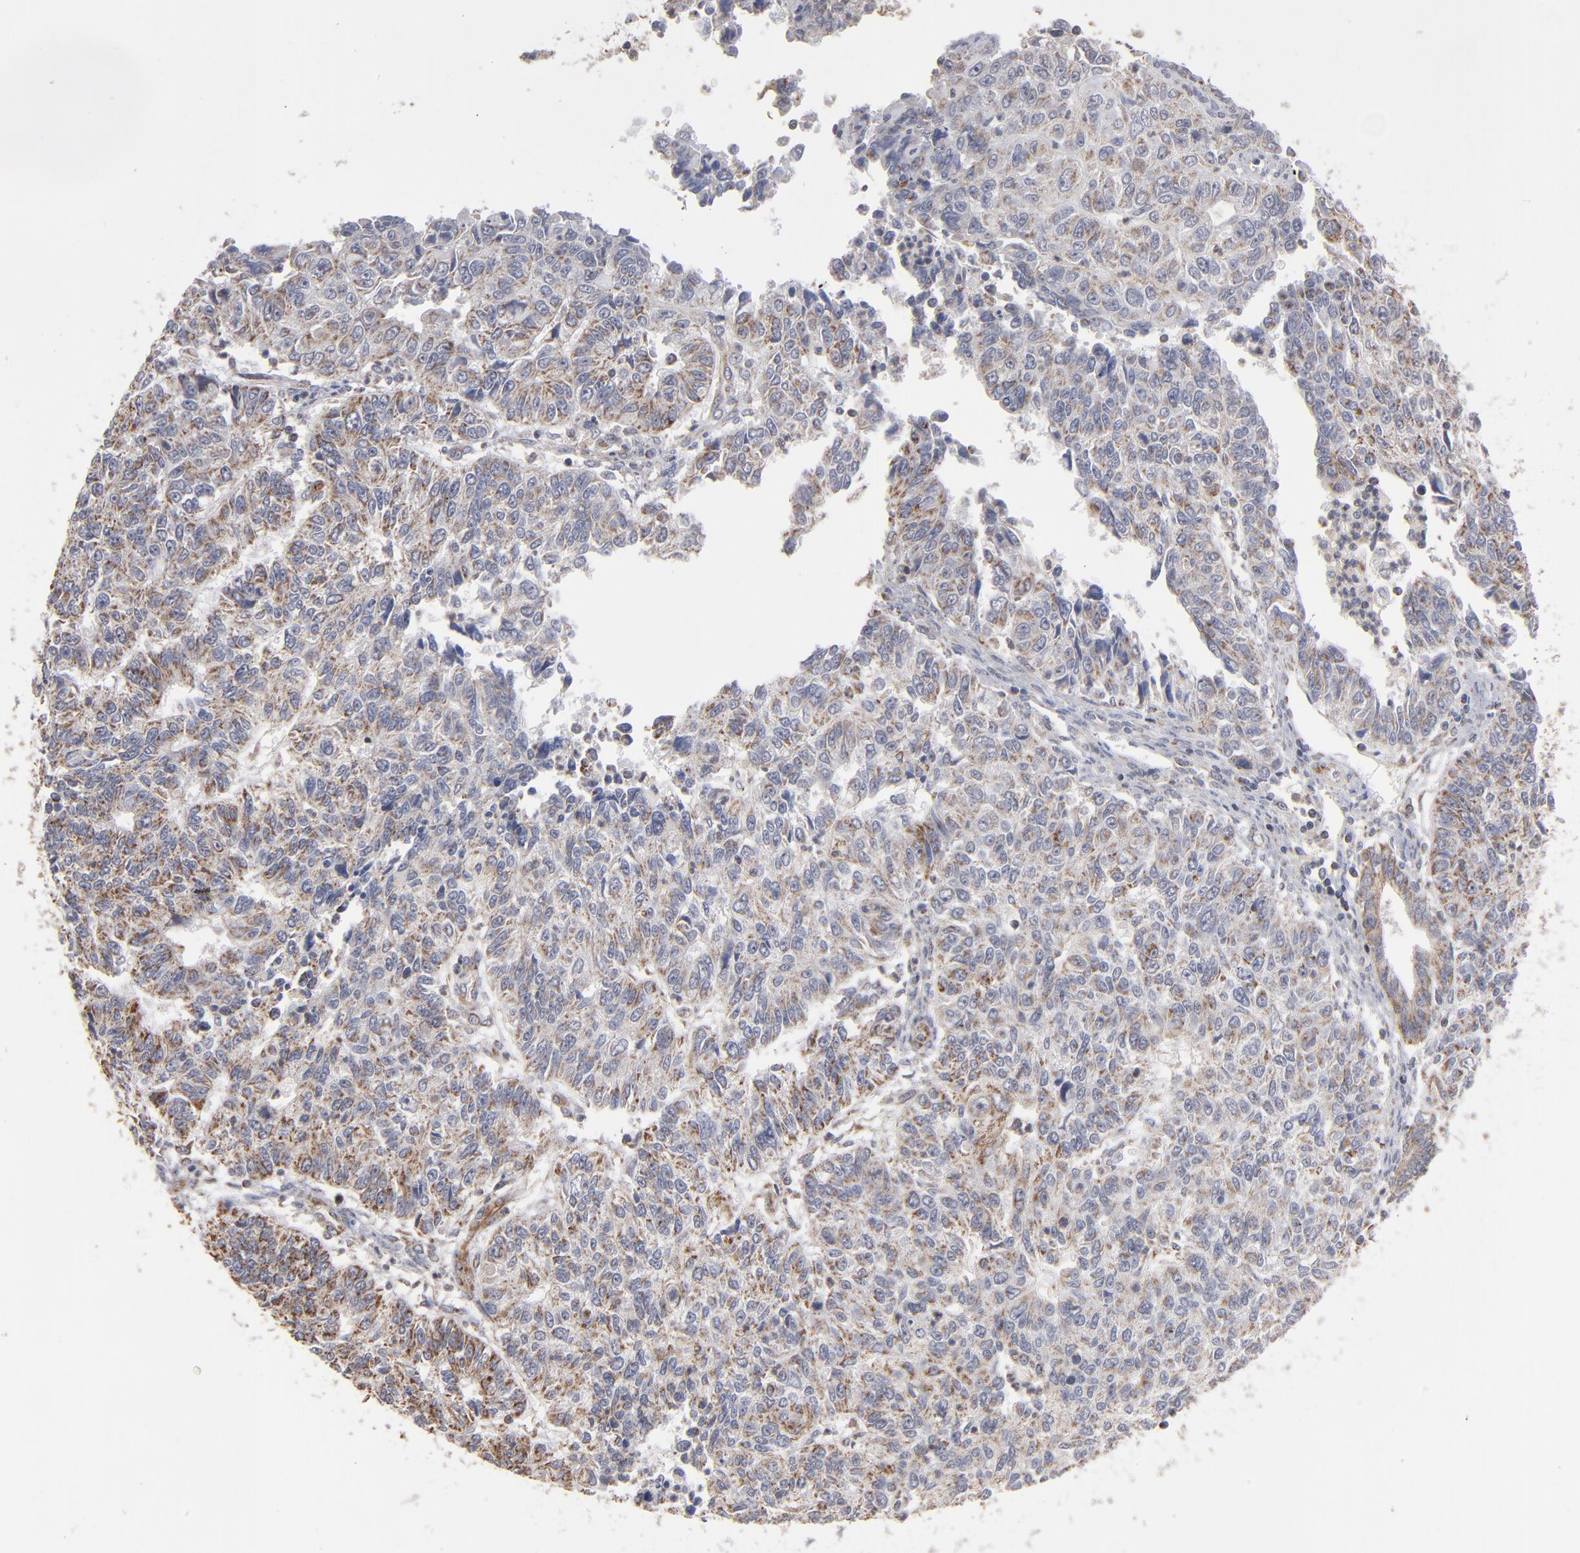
{"staining": {"intensity": "weak", "quantity": ">75%", "location": "cytoplasmic/membranous"}, "tissue": "endometrial cancer", "cell_type": "Tumor cells", "image_type": "cancer", "snomed": [{"axis": "morphology", "description": "Adenocarcinoma, NOS"}, {"axis": "topography", "description": "Endometrium"}], "caption": "Protein positivity by immunohistochemistry (IHC) demonstrates weak cytoplasmic/membranous positivity in approximately >75% of tumor cells in endometrial cancer.", "gene": "MIPOL1", "patient": {"sex": "female", "age": 42}}